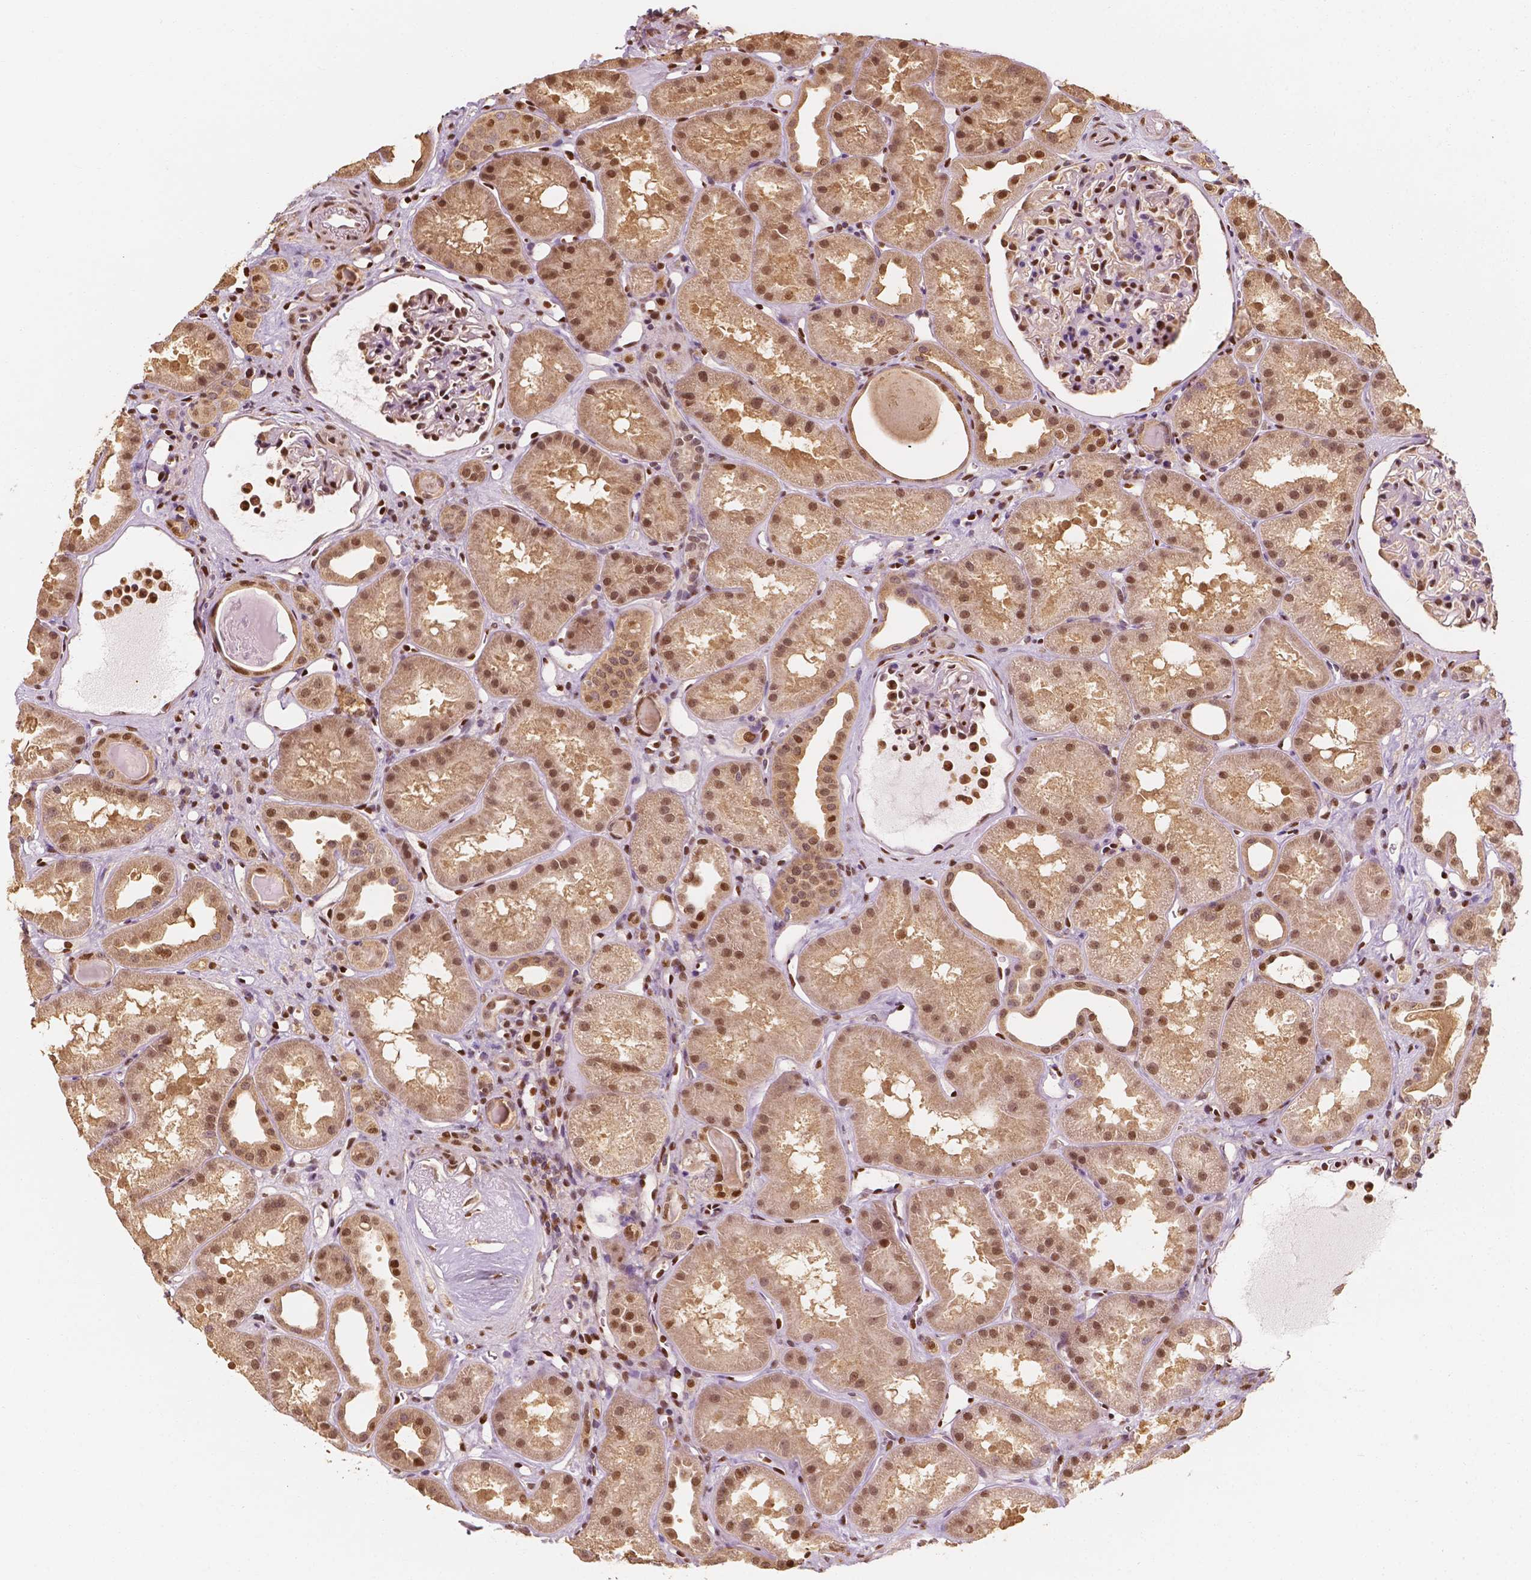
{"staining": {"intensity": "moderate", "quantity": "25%-75%", "location": "nuclear"}, "tissue": "kidney", "cell_type": "Cells in glomeruli", "image_type": "normal", "snomed": [{"axis": "morphology", "description": "Normal tissue, NOS"}, {"axis": "topography", "description": "Kidney"}], "caption": "Immunohistochemical staining of normal kidney displays medium levels of moderate nuclear staining in about 25%-75% of cells in glomeruli.", "gene": "TBC1D17", "patient": {"sex": "male", "age": 61}}